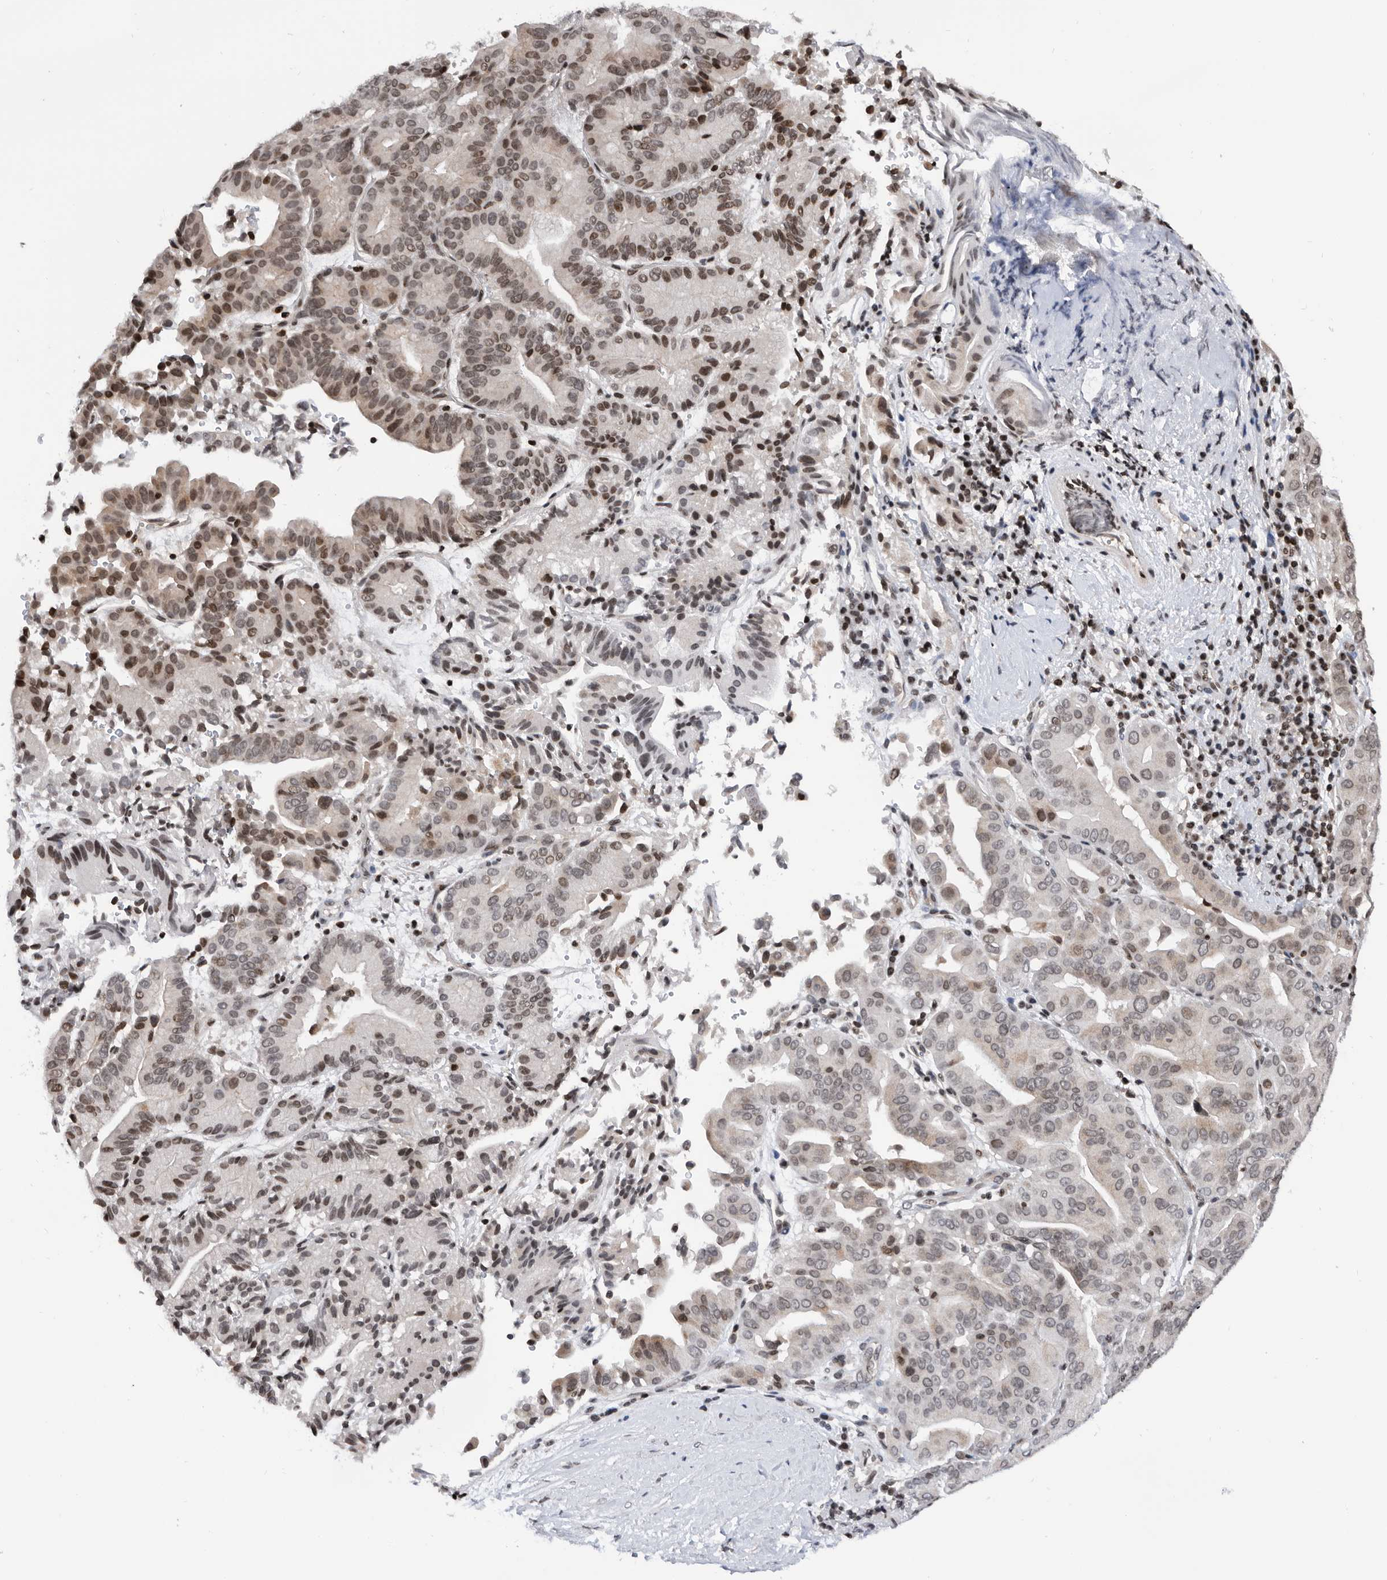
{"staining": {"intensity": "moderate", "quantity": "25%-75%", "location": "nuclear"}, "tissue": "liver cancer", "cell_type": "Tumor cells", "image_type": "cancer", "snomed": [{"axis": "morphology", "description": "Cholangiocarcinoma"}, {"axis": "topography", "description": "Liver"}], "caption": "Immunohistochemical staining of liver cholangiocarcinoma exhibits medium levels of moderate nuclear protein expression in about 25%-75% of tumor cells. (DAB (3,3'-diaminobenzidine) = brown stain, brightfield microscopy at high magnification).", "gene": "SNRNP48", "patient": {"sex": "female", "age": 75}}